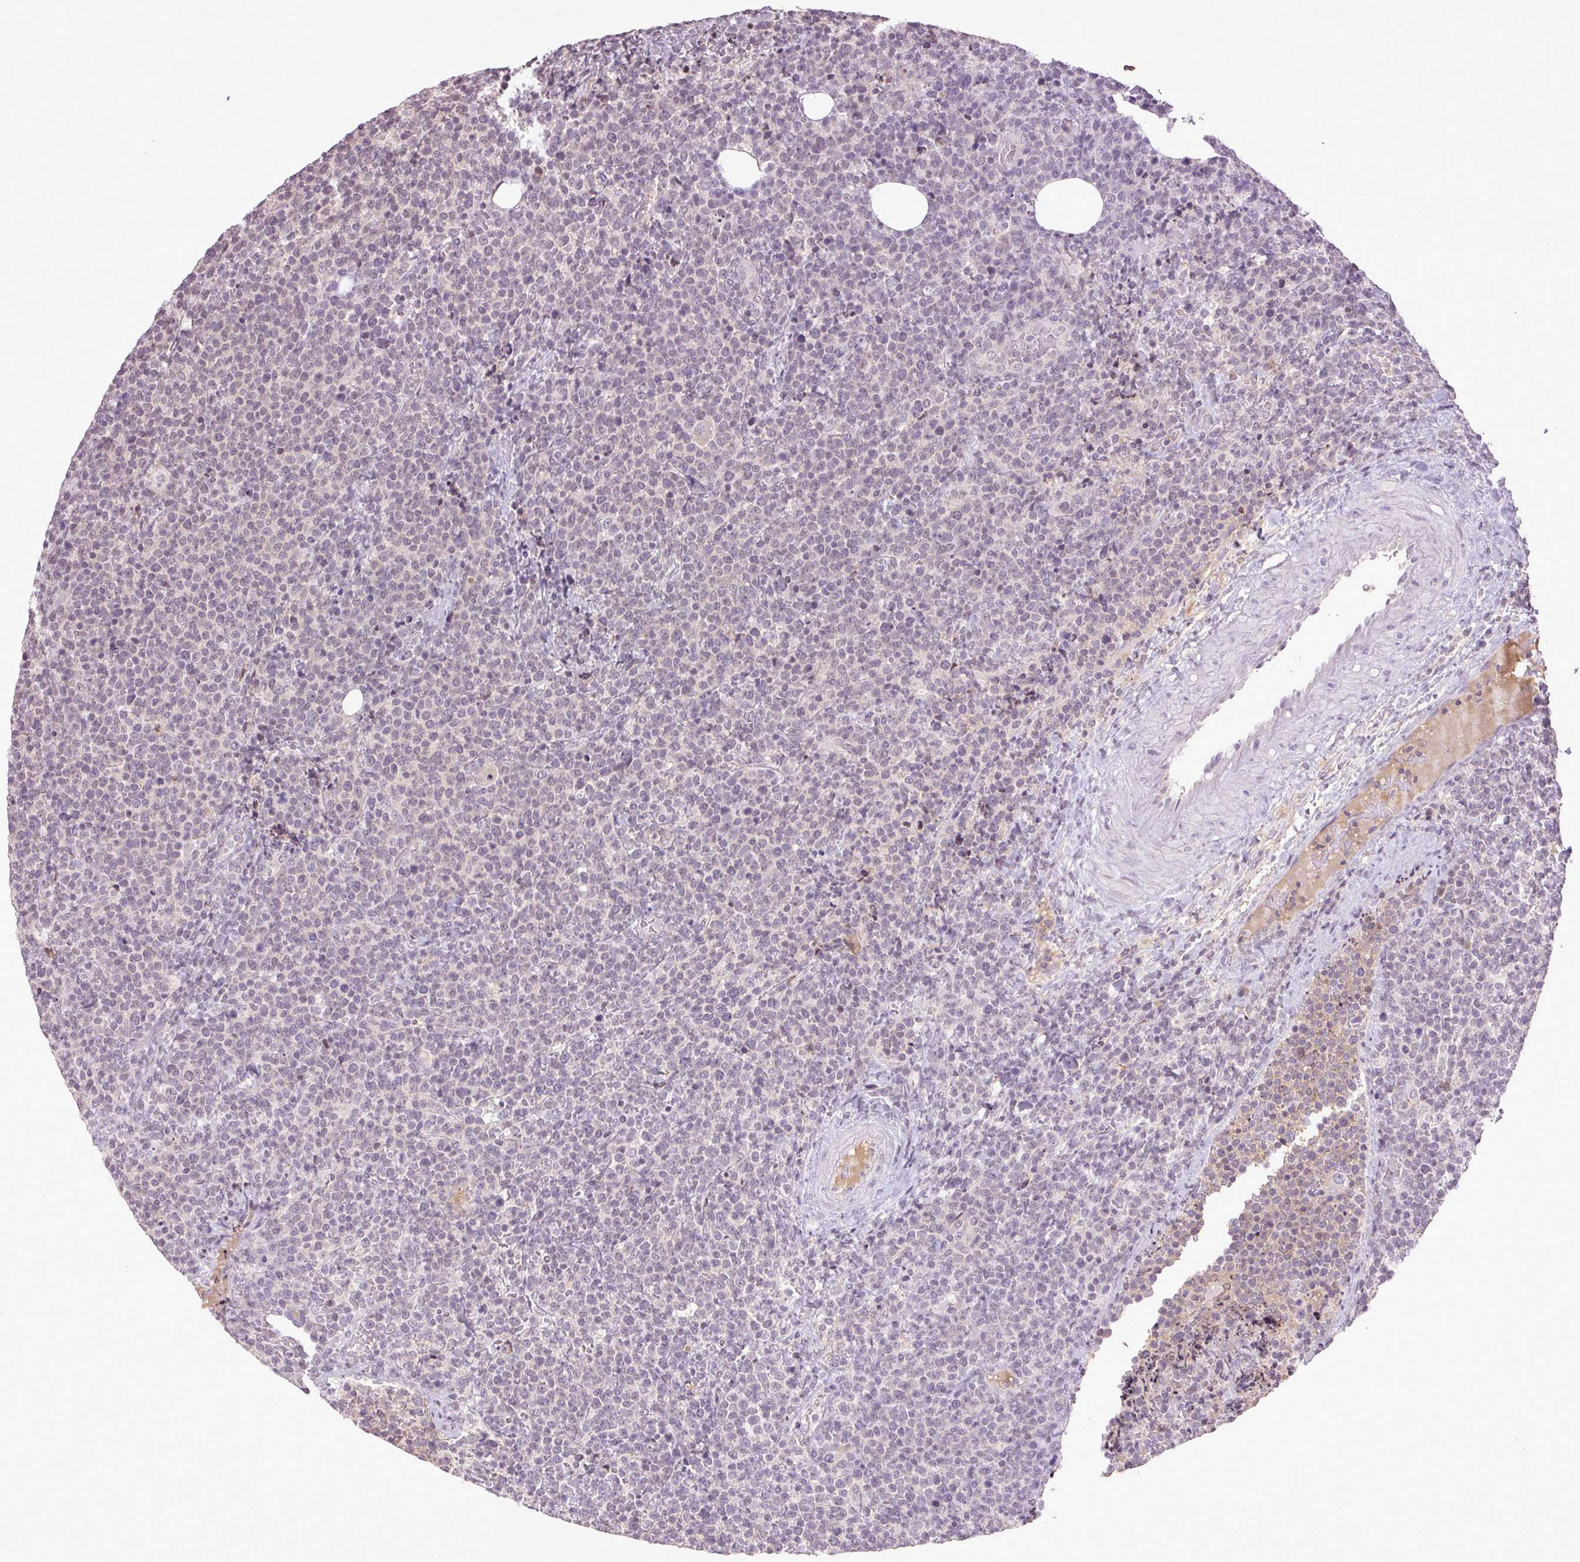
{"staining": {"intensity": "negative", "quantity": "none", "location": "none"}, "tissue": "lymphoma", "cell_type": "Tumor cells", "image_type": "cancer", "snomed": [{"axis": "morphology", "description": "Malignant lymphoma, non-Hodgkin's type, High grade"}, {"axis": "topography", "description": "Lymph node"}], "caption": "This is a micrograph of IHC staining of lymphoma, which shows no staining in tumor cells.", "gene": "FAM168B", "patient": {"sex": "male", "age": 61}}